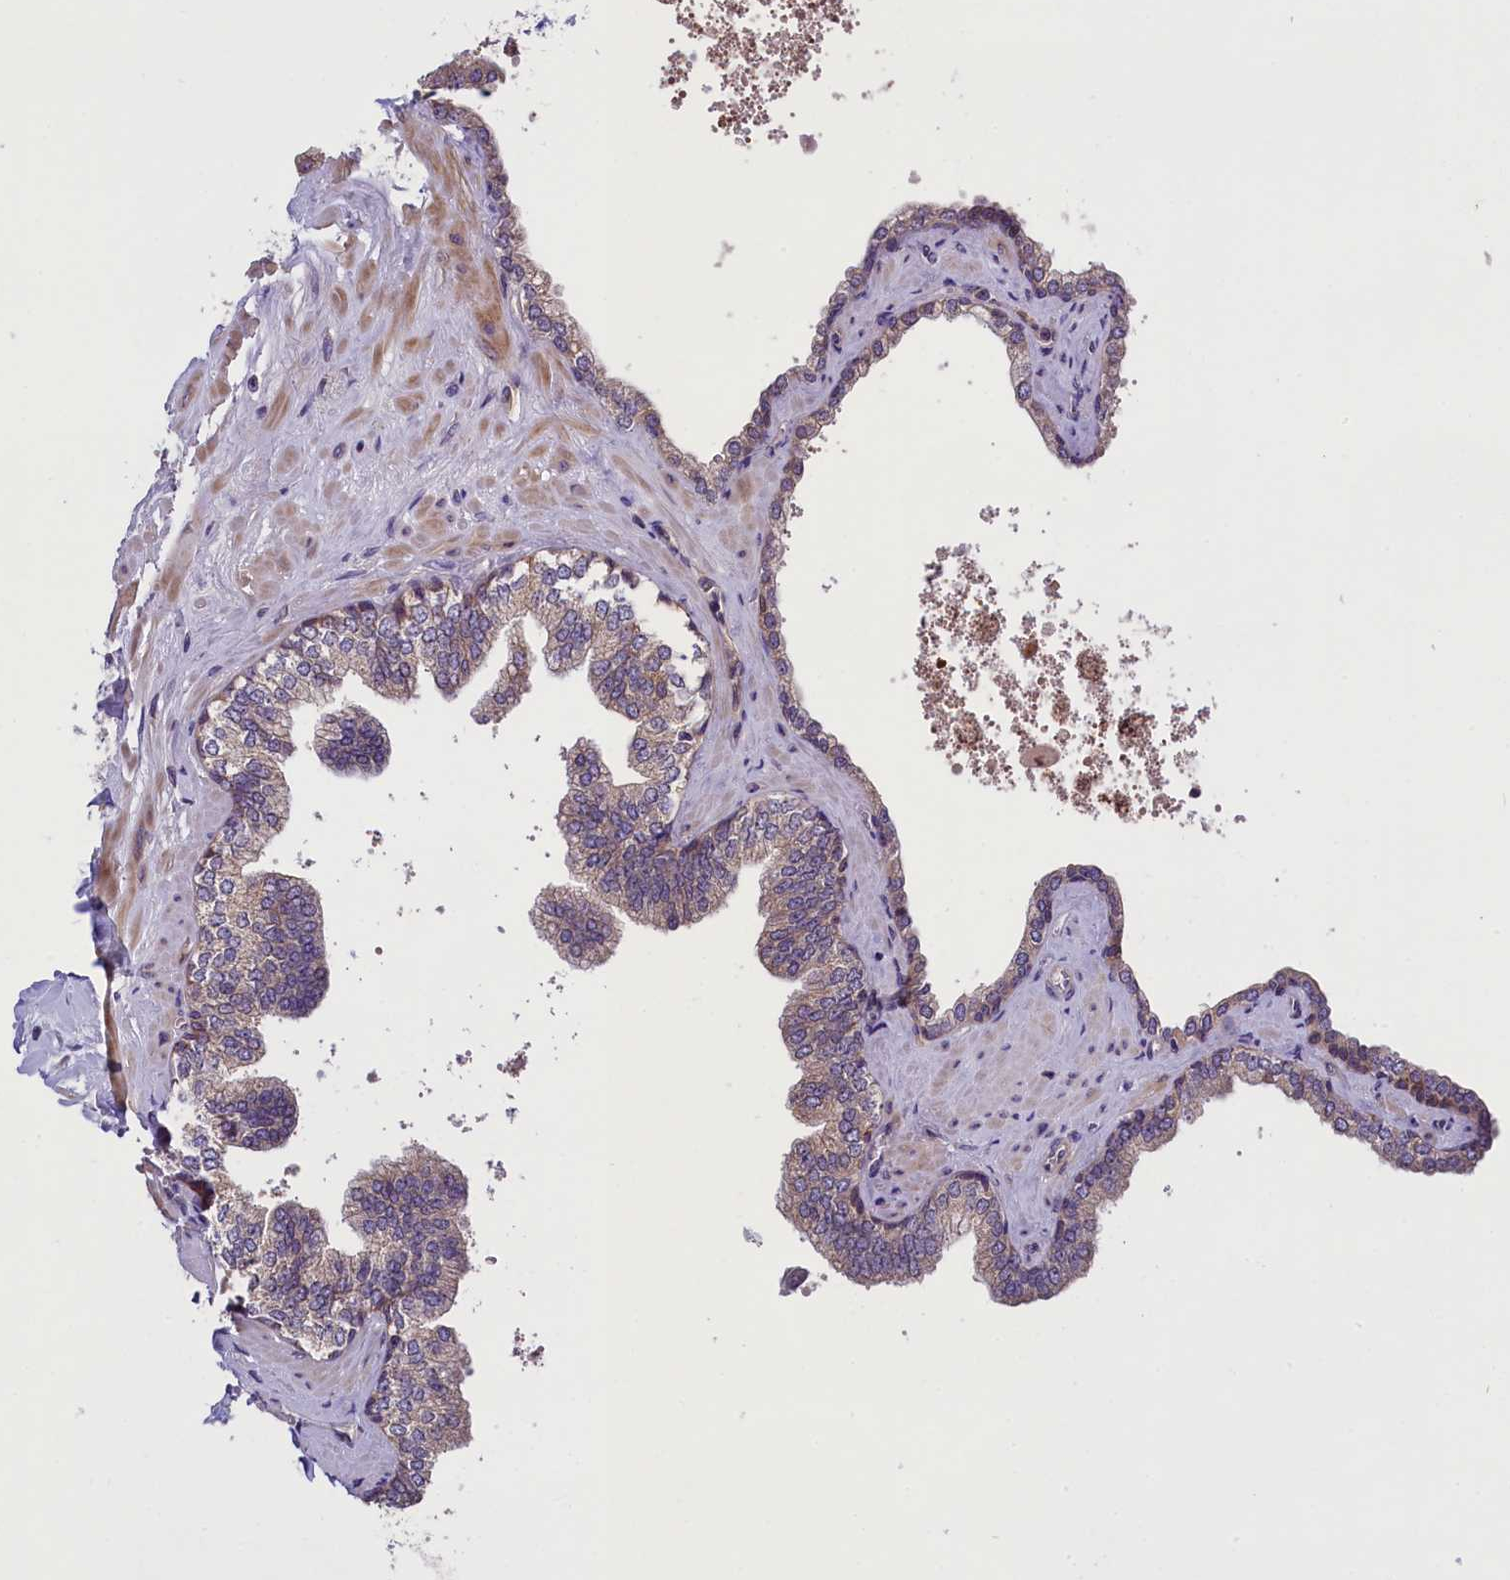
{"staining": {"intensity": "moderate", "quantity": "25%-75%", "location": "cytoplasmic/membranous"}, "tissue": "prostate", "cell_type": "Glandular cells", "image_type": "normal", "snomed": [{"axis": "morphology", "description": "Normal tissue, NOS"}, {"axis": "topography", "description": "Prostate"}], "caption": "Brown immunohistochemical staining in benign human prostate exhibits moderate cytoplasmic/membranous staining in about 25%-75% of glandular cells.", "gene": "ABCC10", "patient": {"sex": "male", "age": 60}}